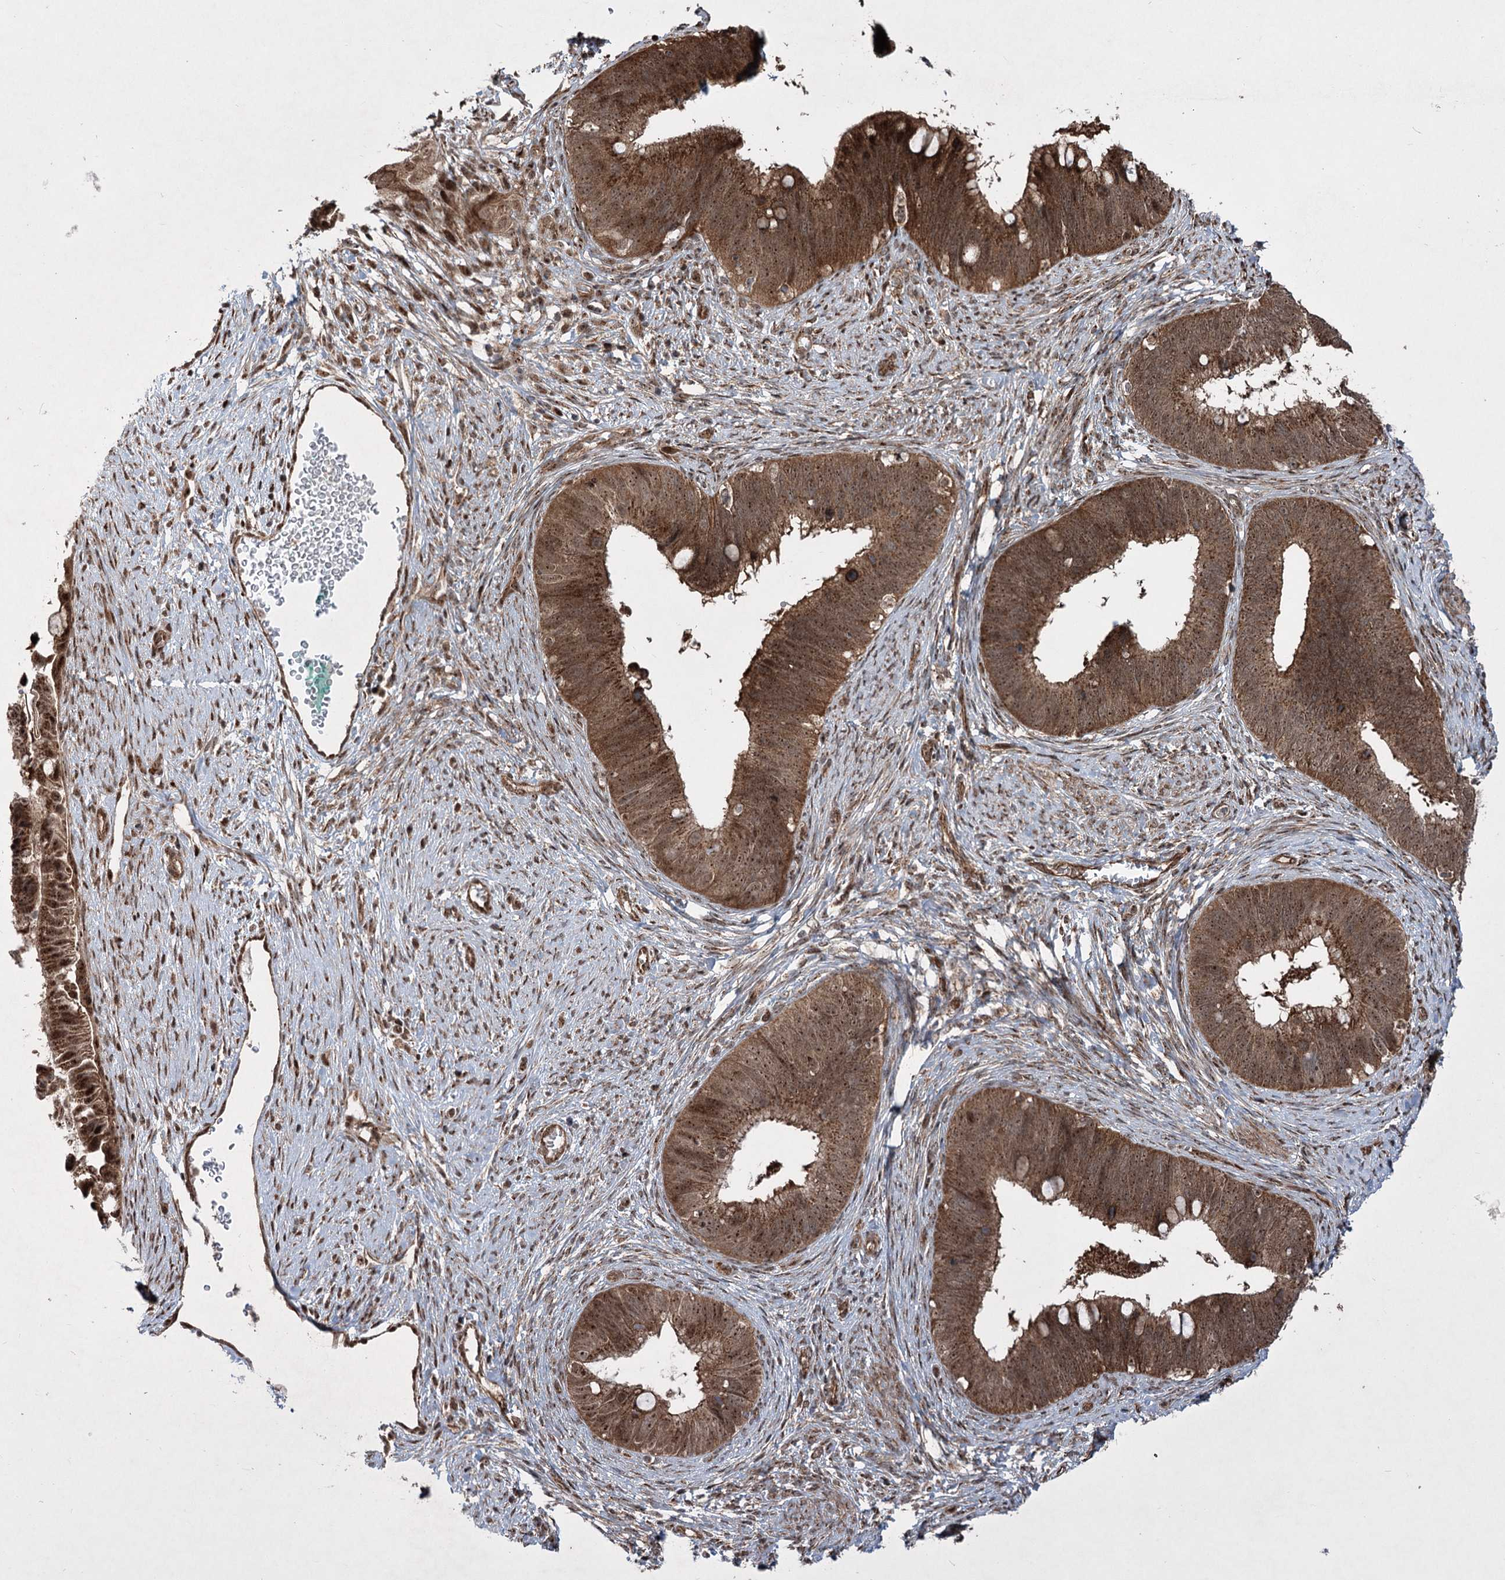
{"staining": {"intensity": "strong", "quantity": ">75%", "location": "cytoplasmic/membranous,nuclear"}, "tissue": "cervical cancer", "cell_type": "Tumor cells", "image_type": "cancer", "snomed": [{"axis": "morphology", "description": "Adenocarcinoma, NOS"}, {"axis": "topography", "description": "Cervix"}], "caption": "Immunohistochemistry photomicrograph of neoplastic tissue: cervical adenocarcinoma stained using immunohistochemistry (IHC) demonstrates high levels of strong protein expression localized specifically in the cytoplasmic/membranous and nuclear of tumor cells, appearing as a cytoplasmic/membranous and nuclear brown color.", "gene": "SERINC5", "patient": {"sex": "female", "age": 42}}